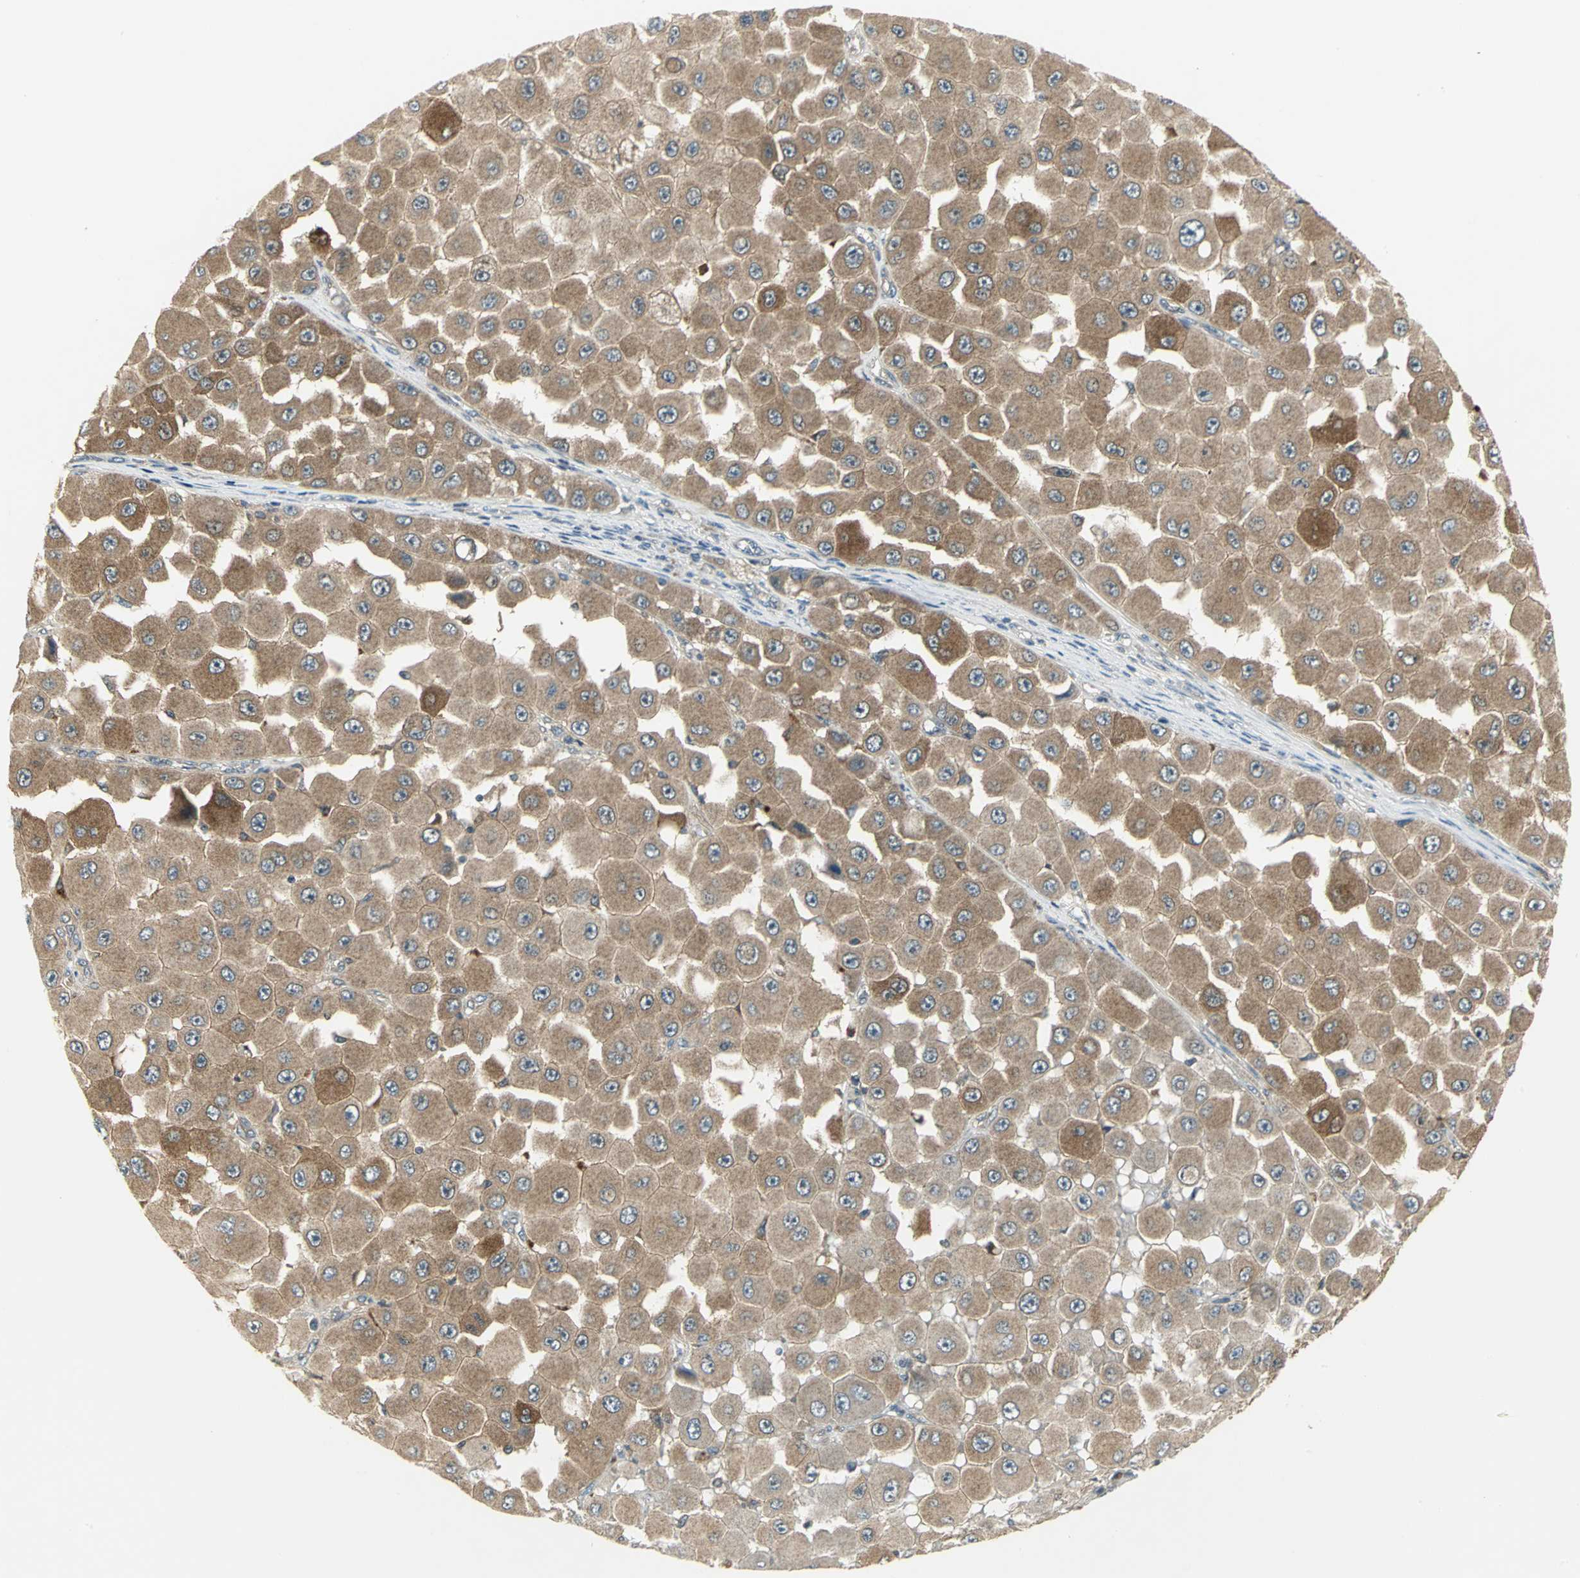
{"staining": {"intensity": "moderate", "quantity": ">75%", "location": "cytoplasmic/membranous"}, "tissue": "melanoma", "cell_type": "Tumor cells", "image_type": "cancer", "snomed": [{"axis": "morphology", "description": "Malignant melanoma, NOS"}, {"axis": "topography", "description": "Skin"}], "caption": "An immunohistochemistry (IHC) histopathology image of tumor tissue is shown. Protein staining in brown labels moderate cytoplasmic/membranous positivity in melanoma within tumor cells. The staining is performed using DAB (3,3'-diaminobenzidine) brown chromogen to label protein expression. The nuclei are counter-stained blue using hematoxylin.", "gene": "MAPK8IP3", "patient": {"sex": "female", "age": 81}}